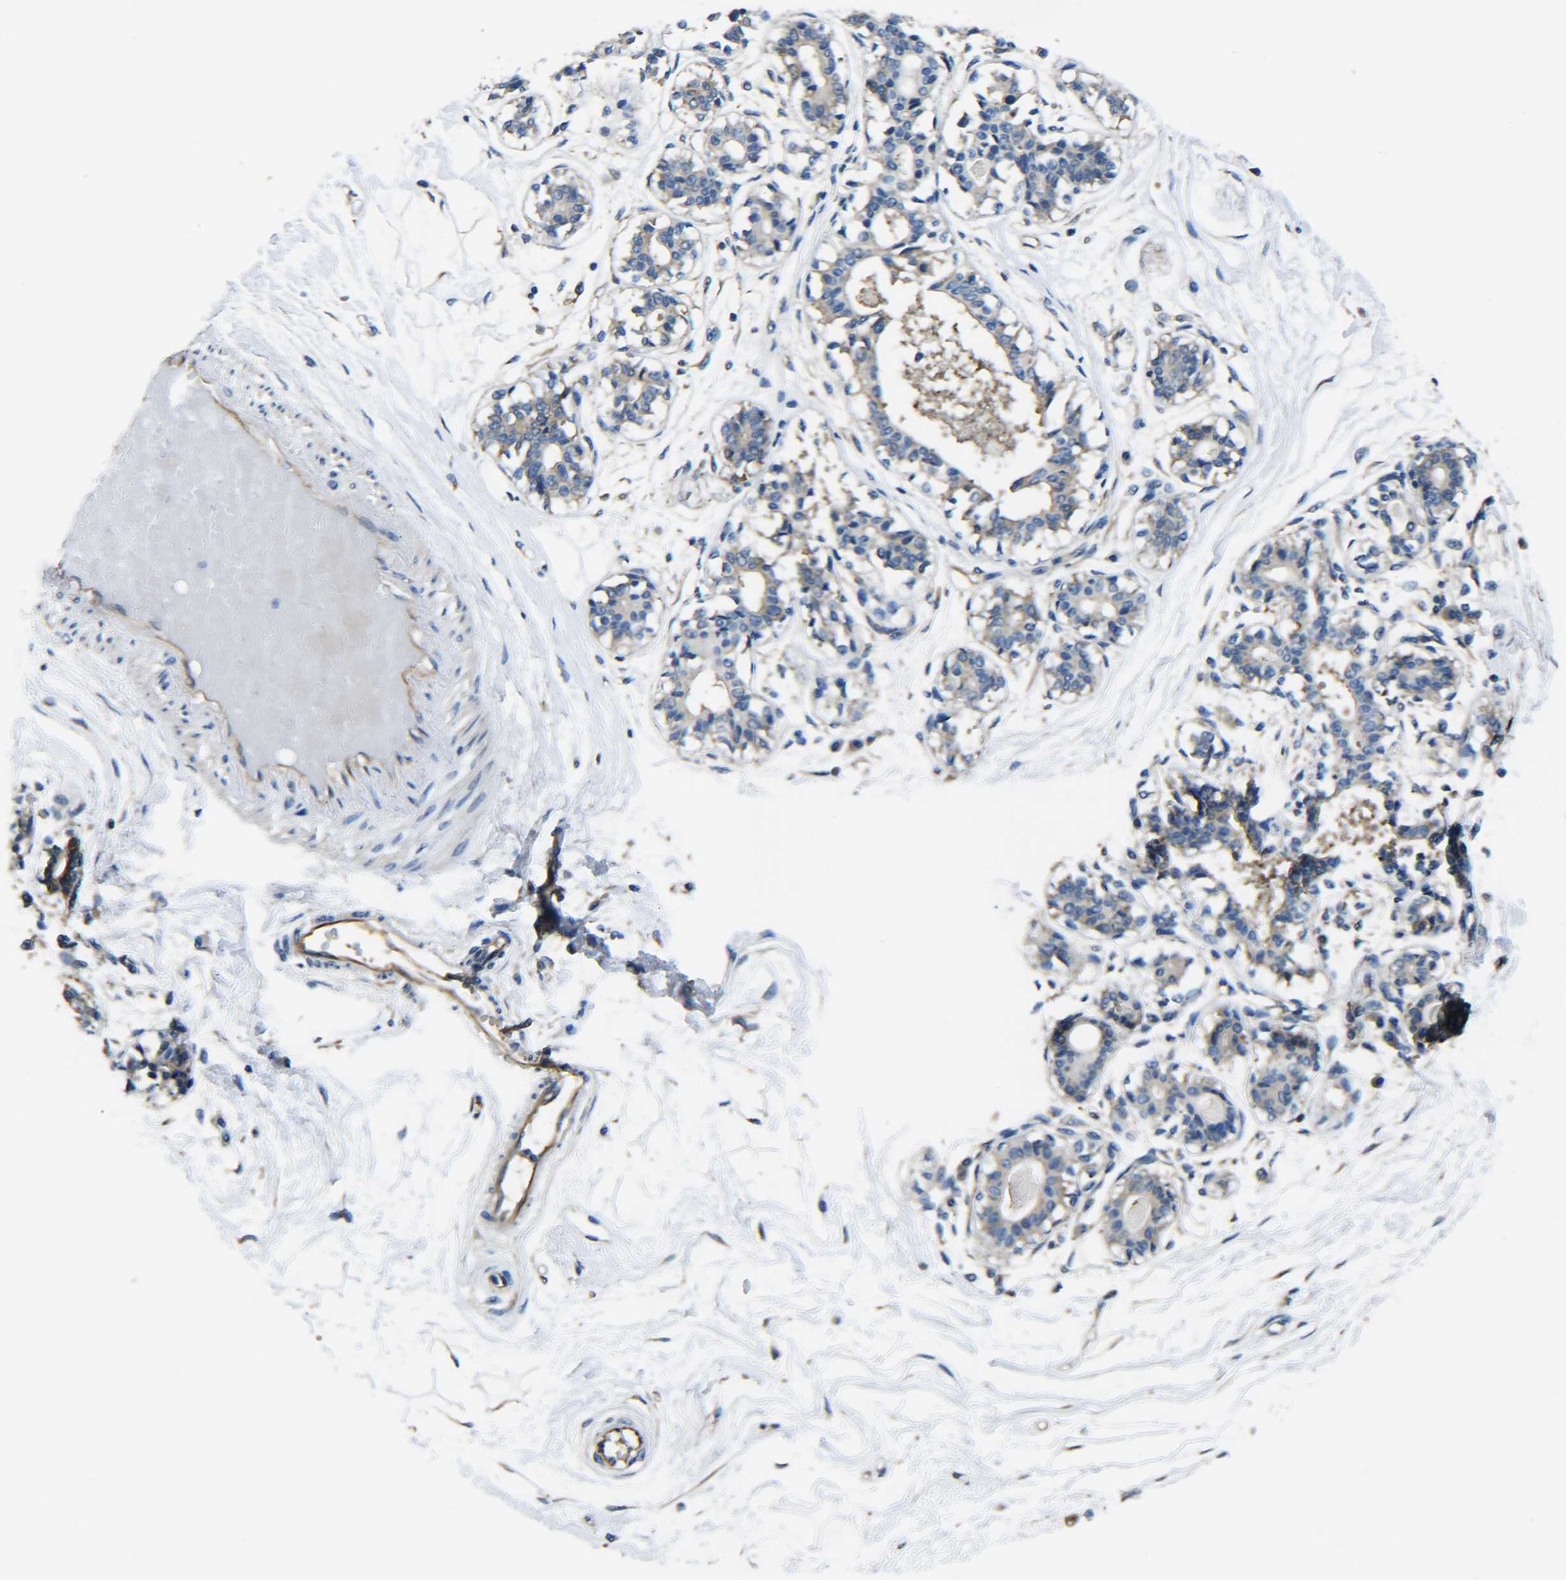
{"staining": {"intensity": "weak", "quantity": "<25%", "location": "cytoplasmic/membranous"}, "tissue": "breast", "cell_type": "Adipocytes", "image_type": "normal", "snomed": [{"axis": "morphology", "description": "Normal tissue, NOS"}, {"axis": "topography", "description": "Breast"}], "caption": "This histopathology image is of benign breast stained with IHC to label a protein in brown with the nuclei are counter-stained blue. There is no expression in adipocytes.", "gene": "TUBB", "patient": {"sex": "female", "age": 45}}